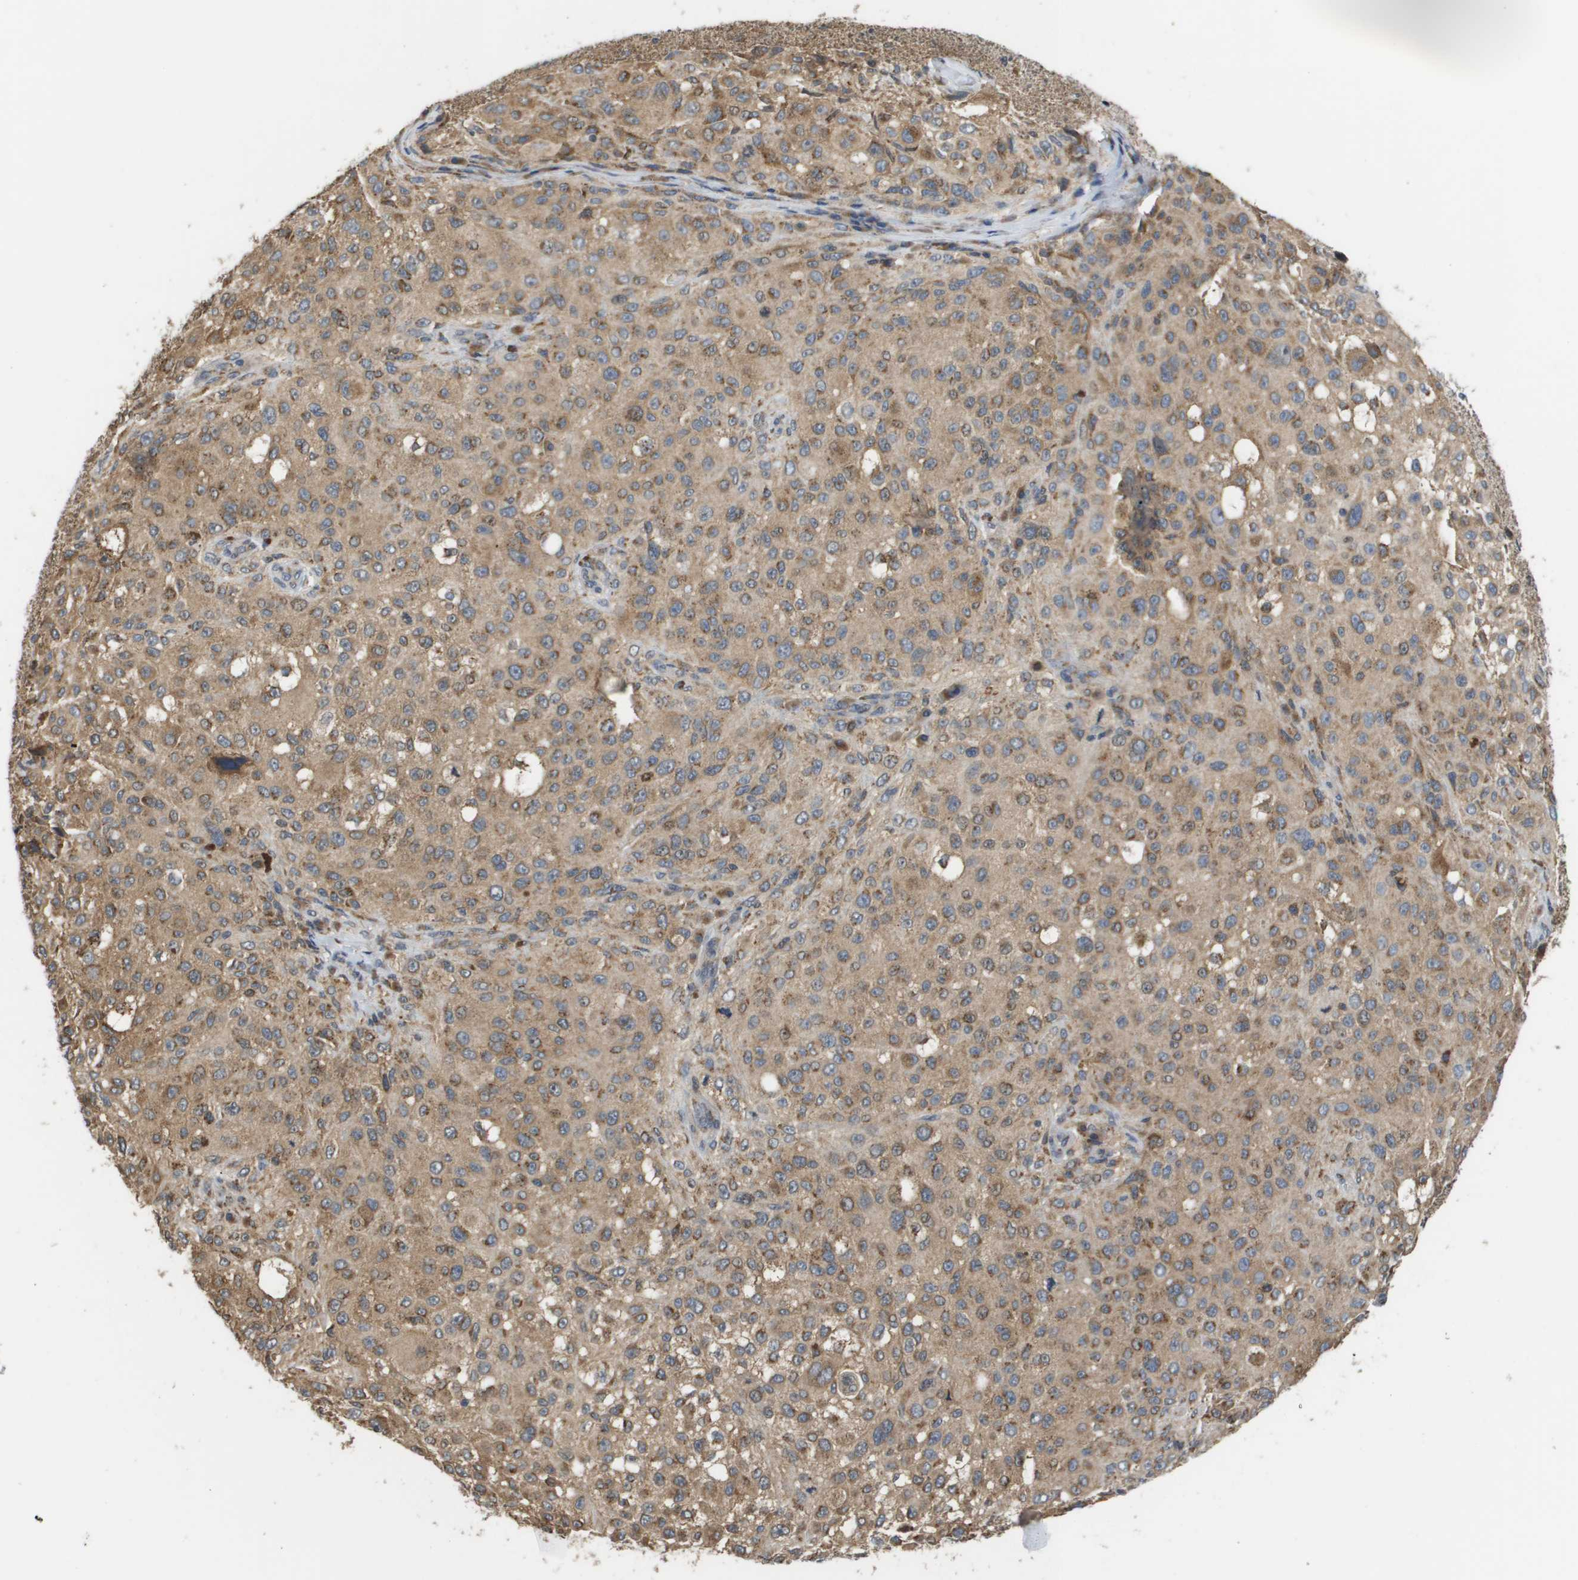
{"staining": {"intensity": "moderate", "quantity": ">75%", "location": "cytoplasmic/membranous"}, "tissue": "melanoma", "cell_type": "Tumor cells", "image_type": "cancer", "snomed": [{"axis": "morphology", "description": "Necrosis, NOS"}, {"axis": "morphology", "description": "Malignant melanoma, NOS"}, {"axis": "topography", "description": "Skin"}], "caption": "High-magnification brightfield microscopy of malignant melanoma stained with DAB (brown) and counterstained with hematoxylin (blue). tumor cells exhibit moderate cytoplasmic/membranous positivity is appreciated in about>75% of cells.", "gene": "PCK1", "patient": {"sex": "female", "age": 87}}